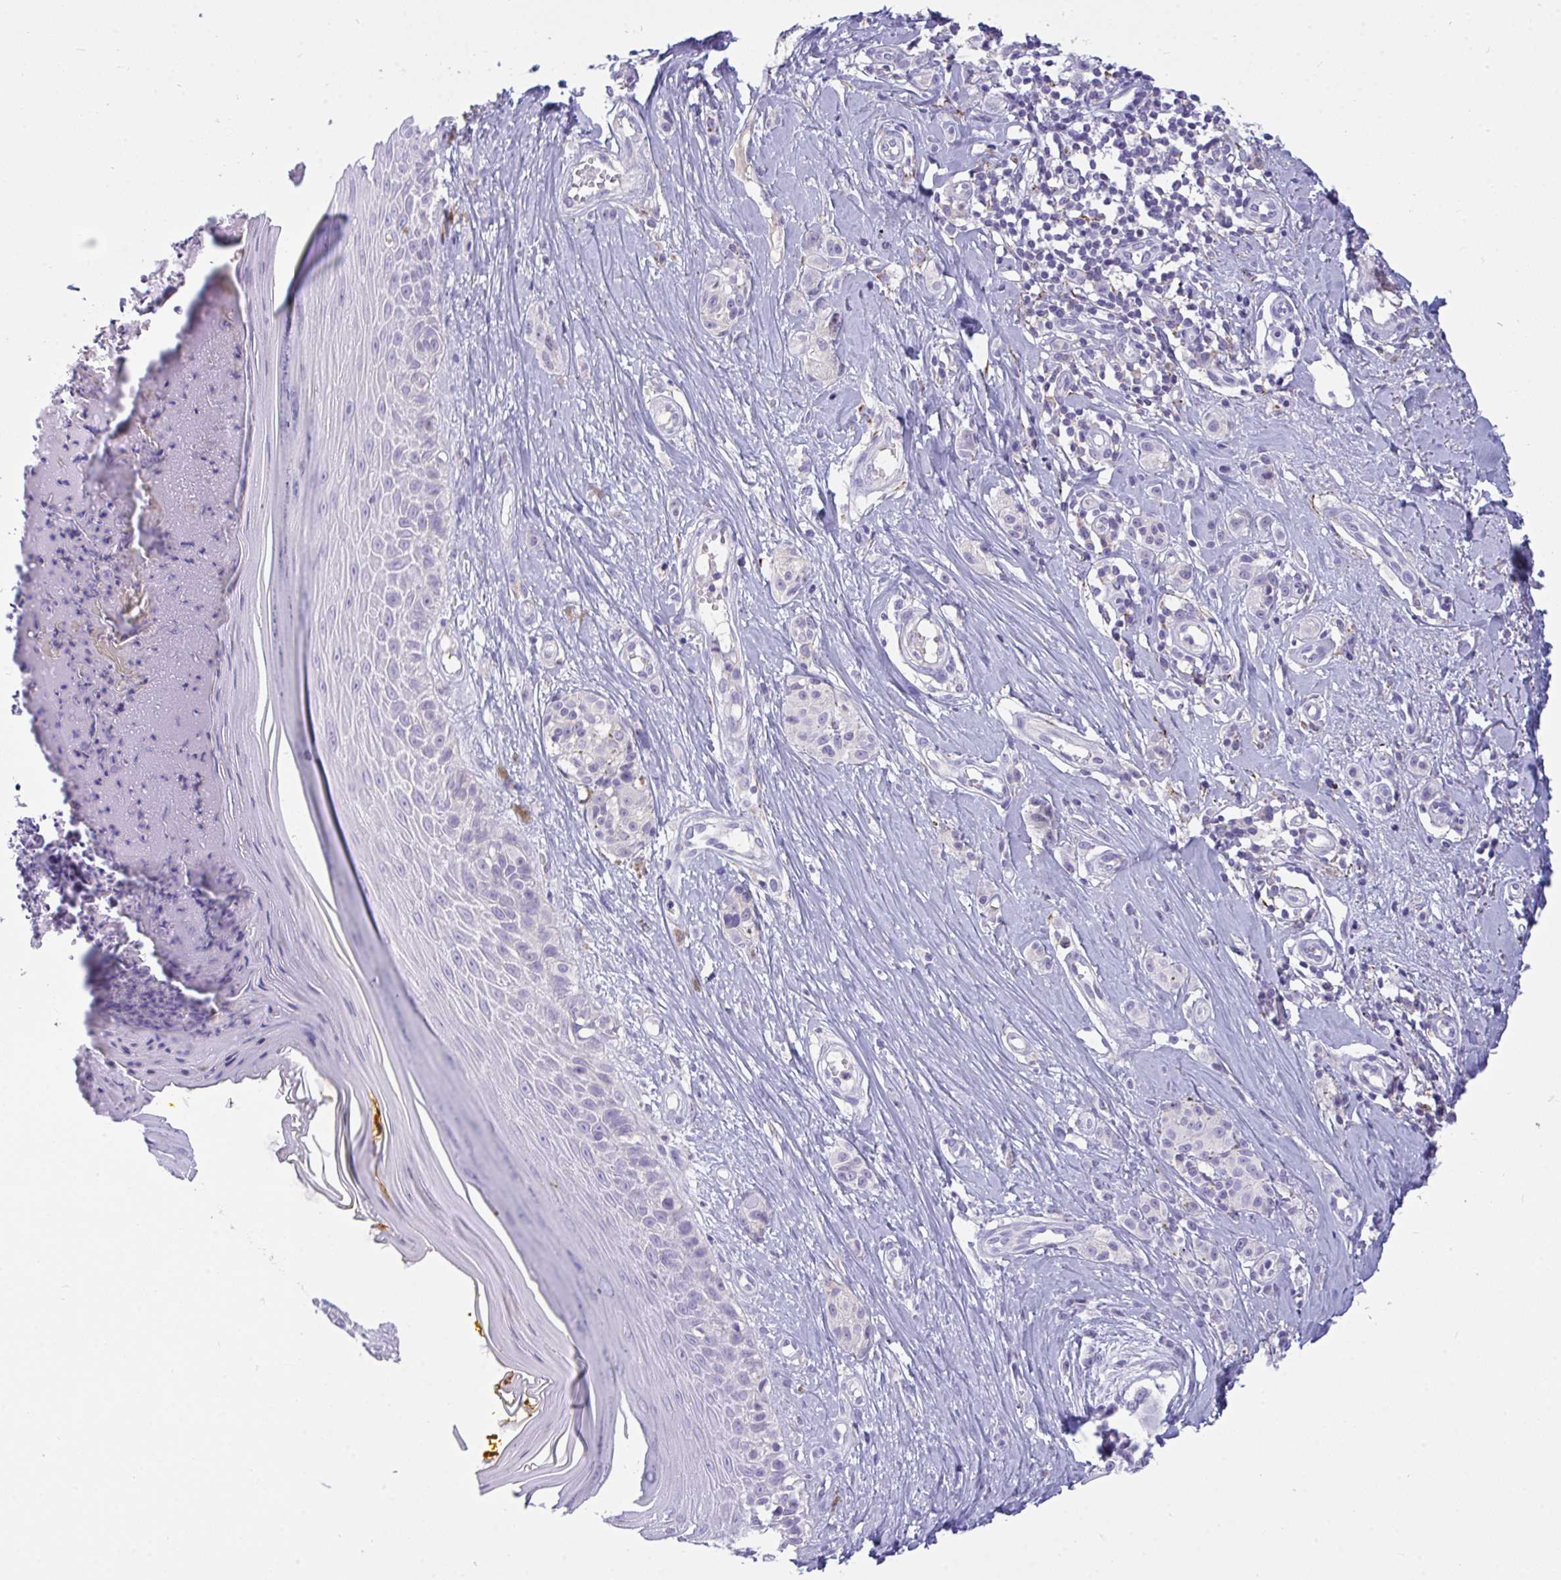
{"staining": {"intensity": "negative", "quantity": "none", "location": "none"}, "tissue": "melanoma", "cell_type": "Tumor cells", "image_type": "cancer", "snomed": [{"axis": "morphology", "description": "Malignant melanoma, NOS"}, {"axis": "topography", "description": "Skin"}], "caption": "There is no significant positivity in tumor cells of melanoma.", "gene": "SEMA6B", "patient": {"sex": "male", "age": 74}}